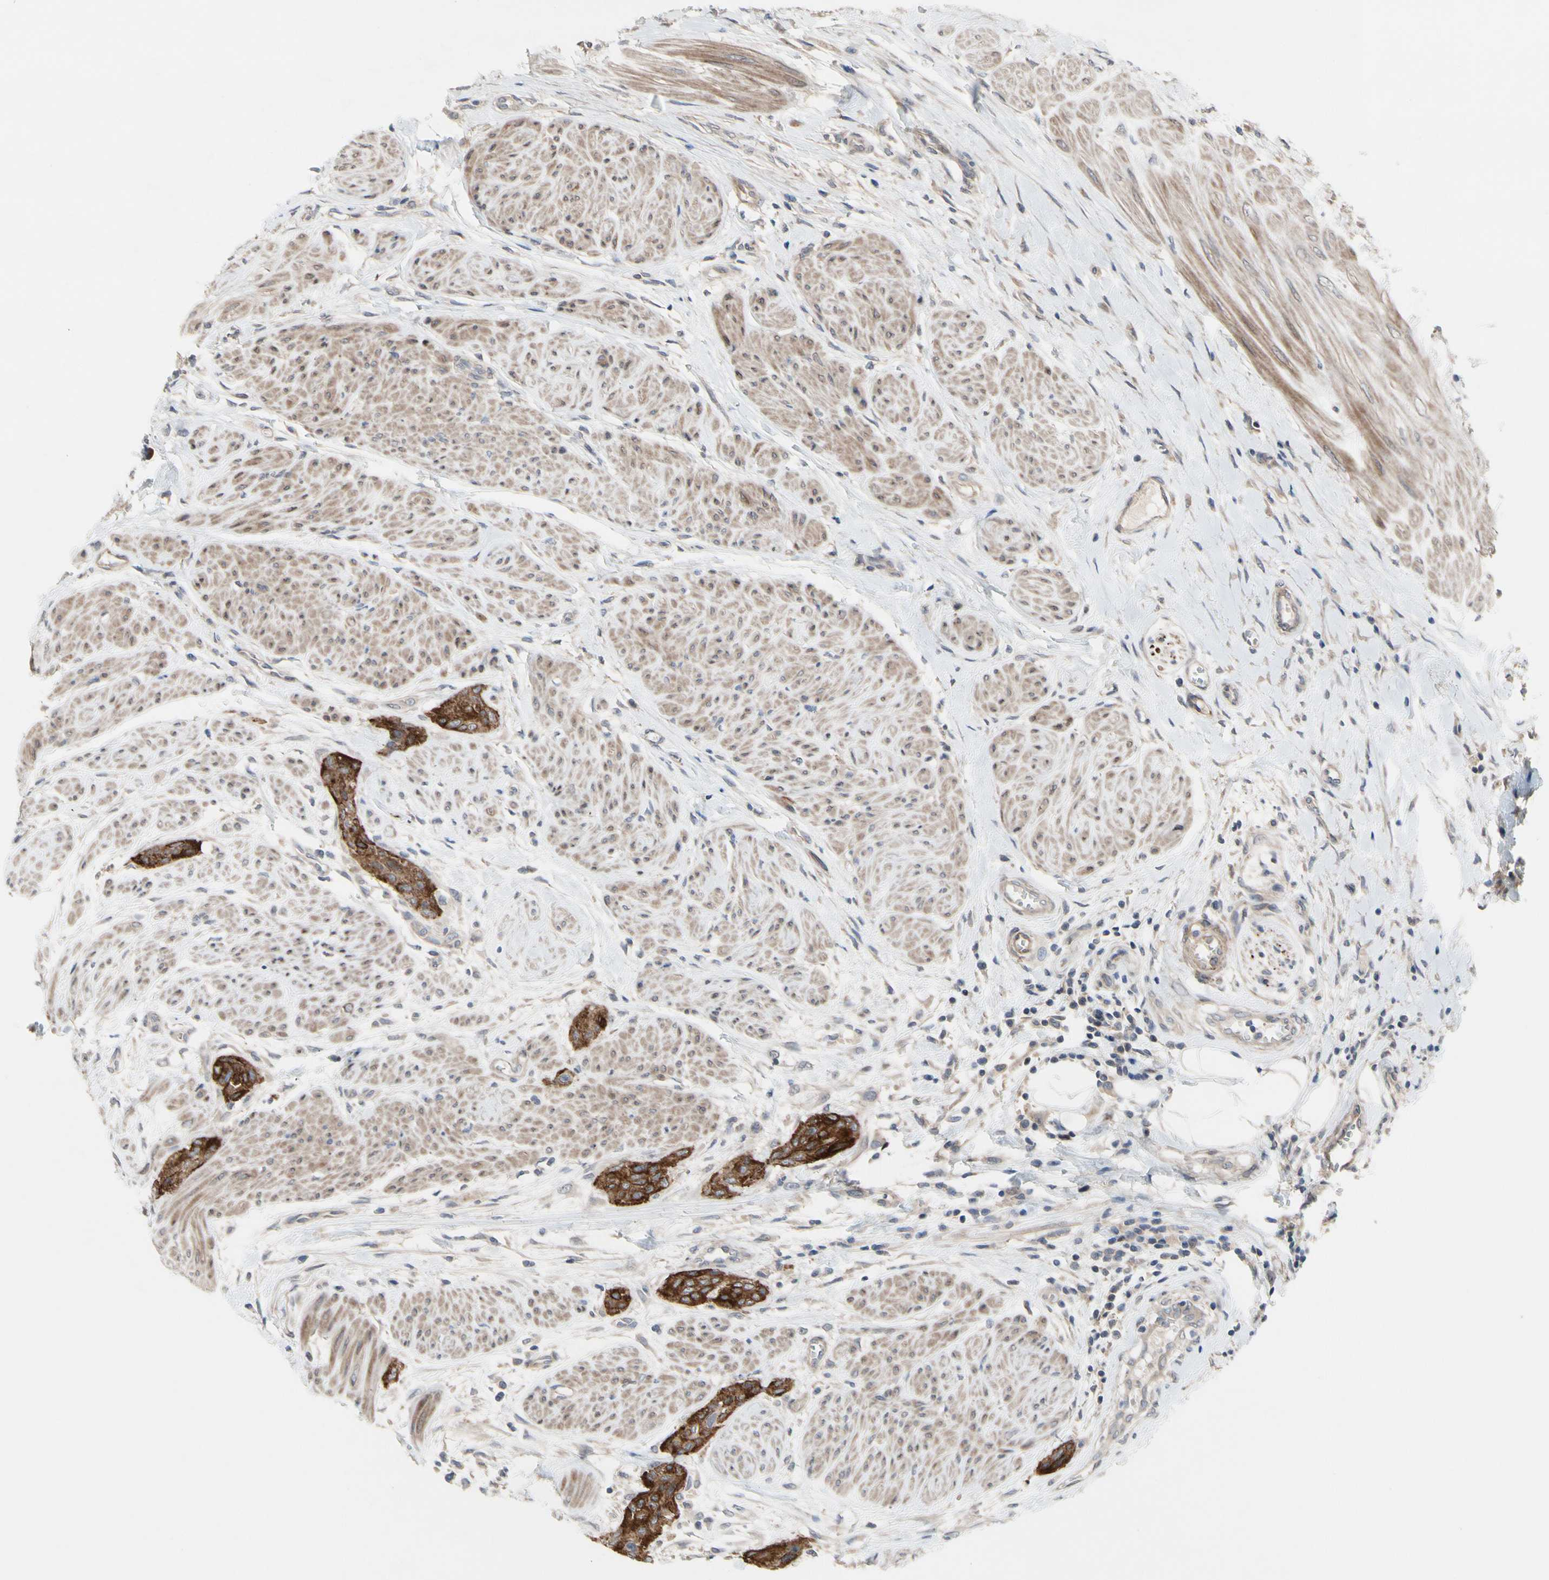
{"staining": {"intensity": "strong", "quantity": ">75%", "location": "cytoplasmic/membranous"}, "tissue": "urothelial cancer", "cell_type": "Tumor cells", "image_type": "cancer", "snomed": [{"axis": "morphology", "description": "Urothelial carcinoma, High grade"}, {"axis": "topography", "description": "Urinary bladder"}], "caption": "This histopathology image shows high-grade urothelial carcinoma stained with immunohistochemistry to label a protein in brown. The cytoplasmic/membranous of tumor cells show strong positivity for the protein. Nuclei are counter-stained blue.", "gene": "OAZ1", "patient": {"sex": "male", "age": 35}}